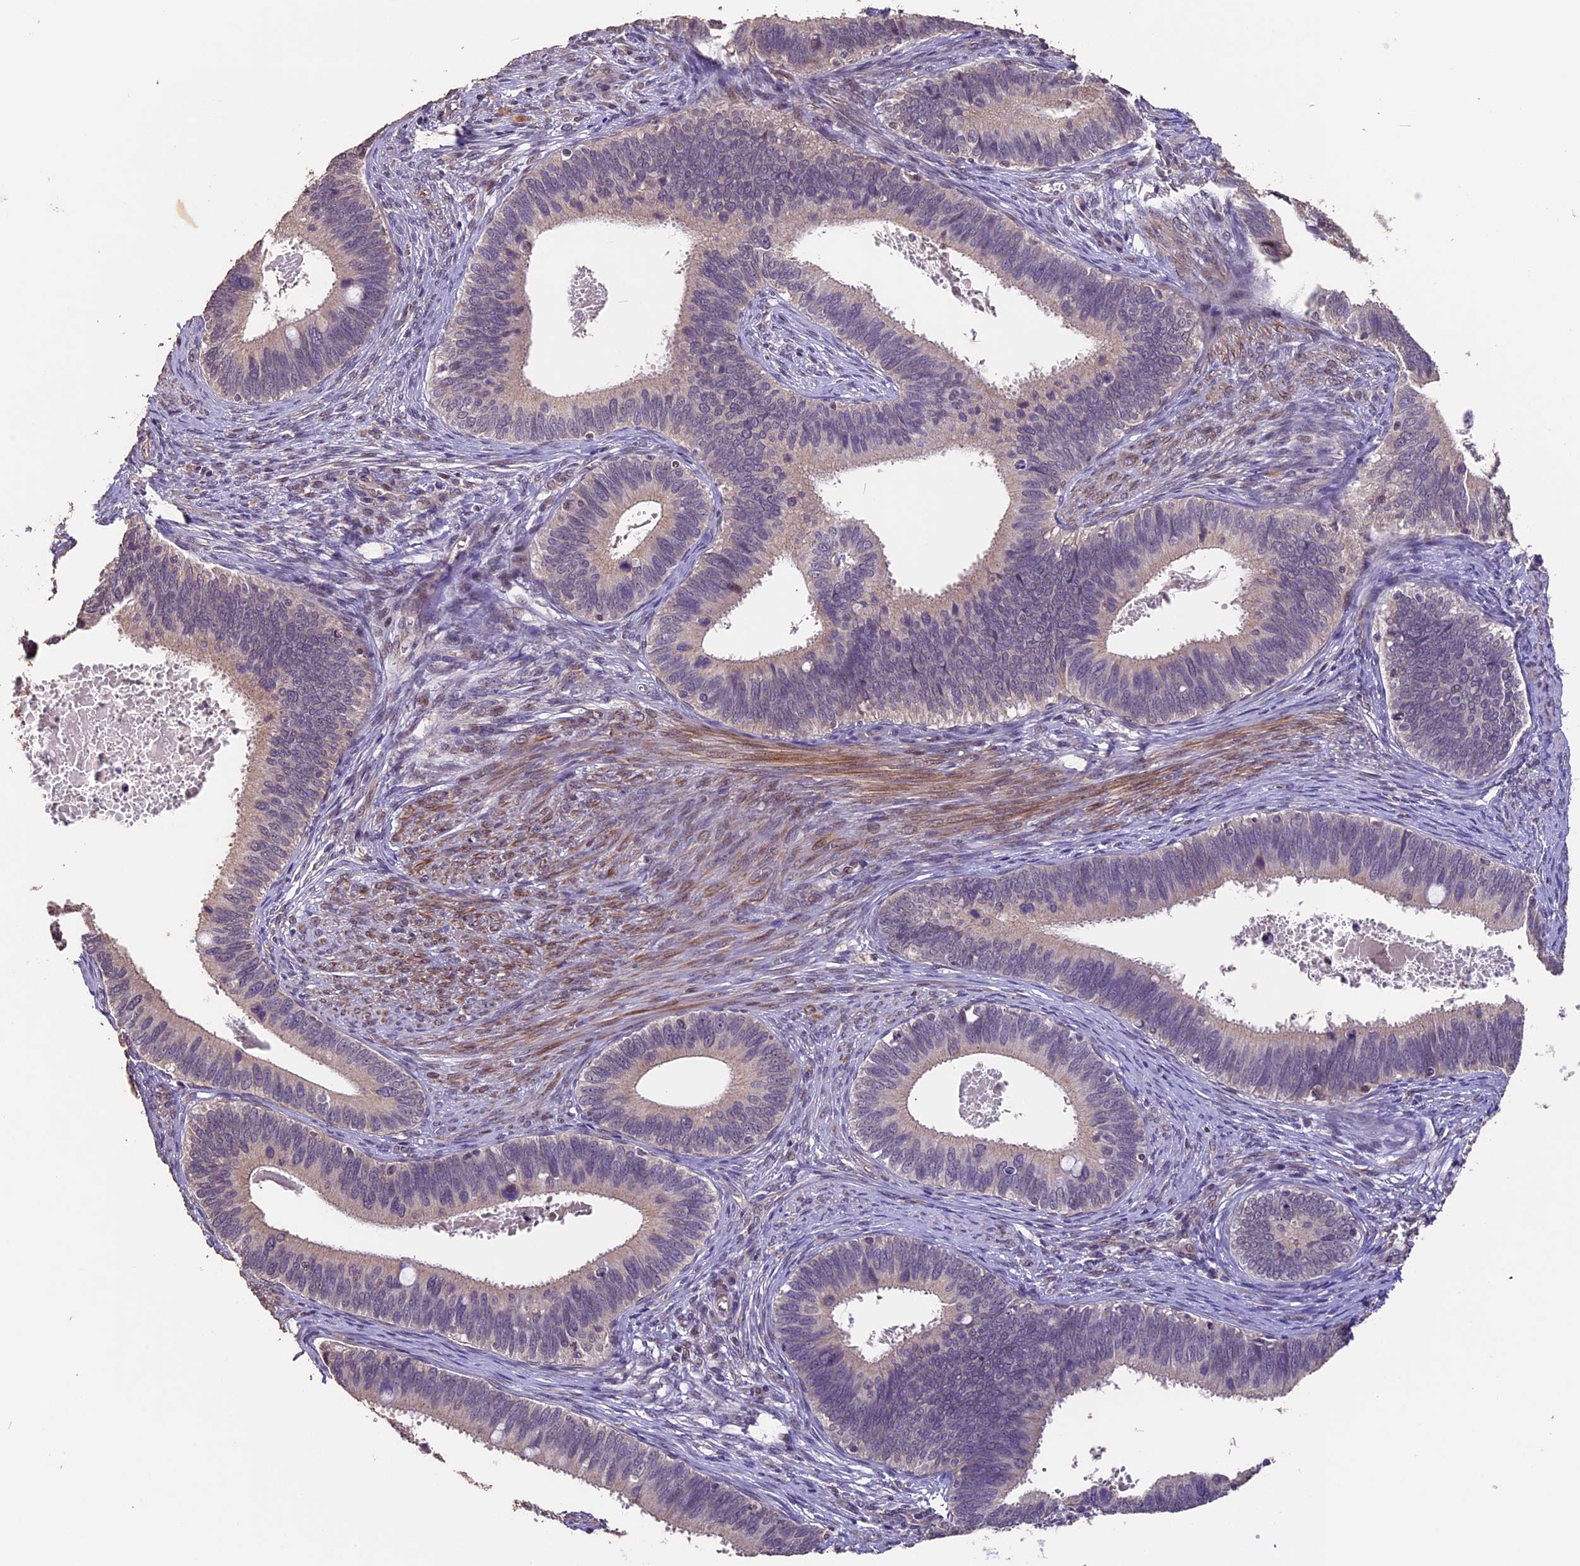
{"staining": {"intensity": "negative", "quantity": "none", "location": "none"}, "tissue": "cervical cancer", "cell_type": "Tumor cells", "image_type": "cancer", "snomed": [{"axis": "morphology", "description": "Adenocarcinoma, NOS"}, {"axis": "topography", "description": "Cervix"}], "caption": "The histopathology image displays no significant expression in tumor cells of cervical adenocarcinoma.", "gene": "GNB5", "patient": {"sex": "female", "age": 42}}